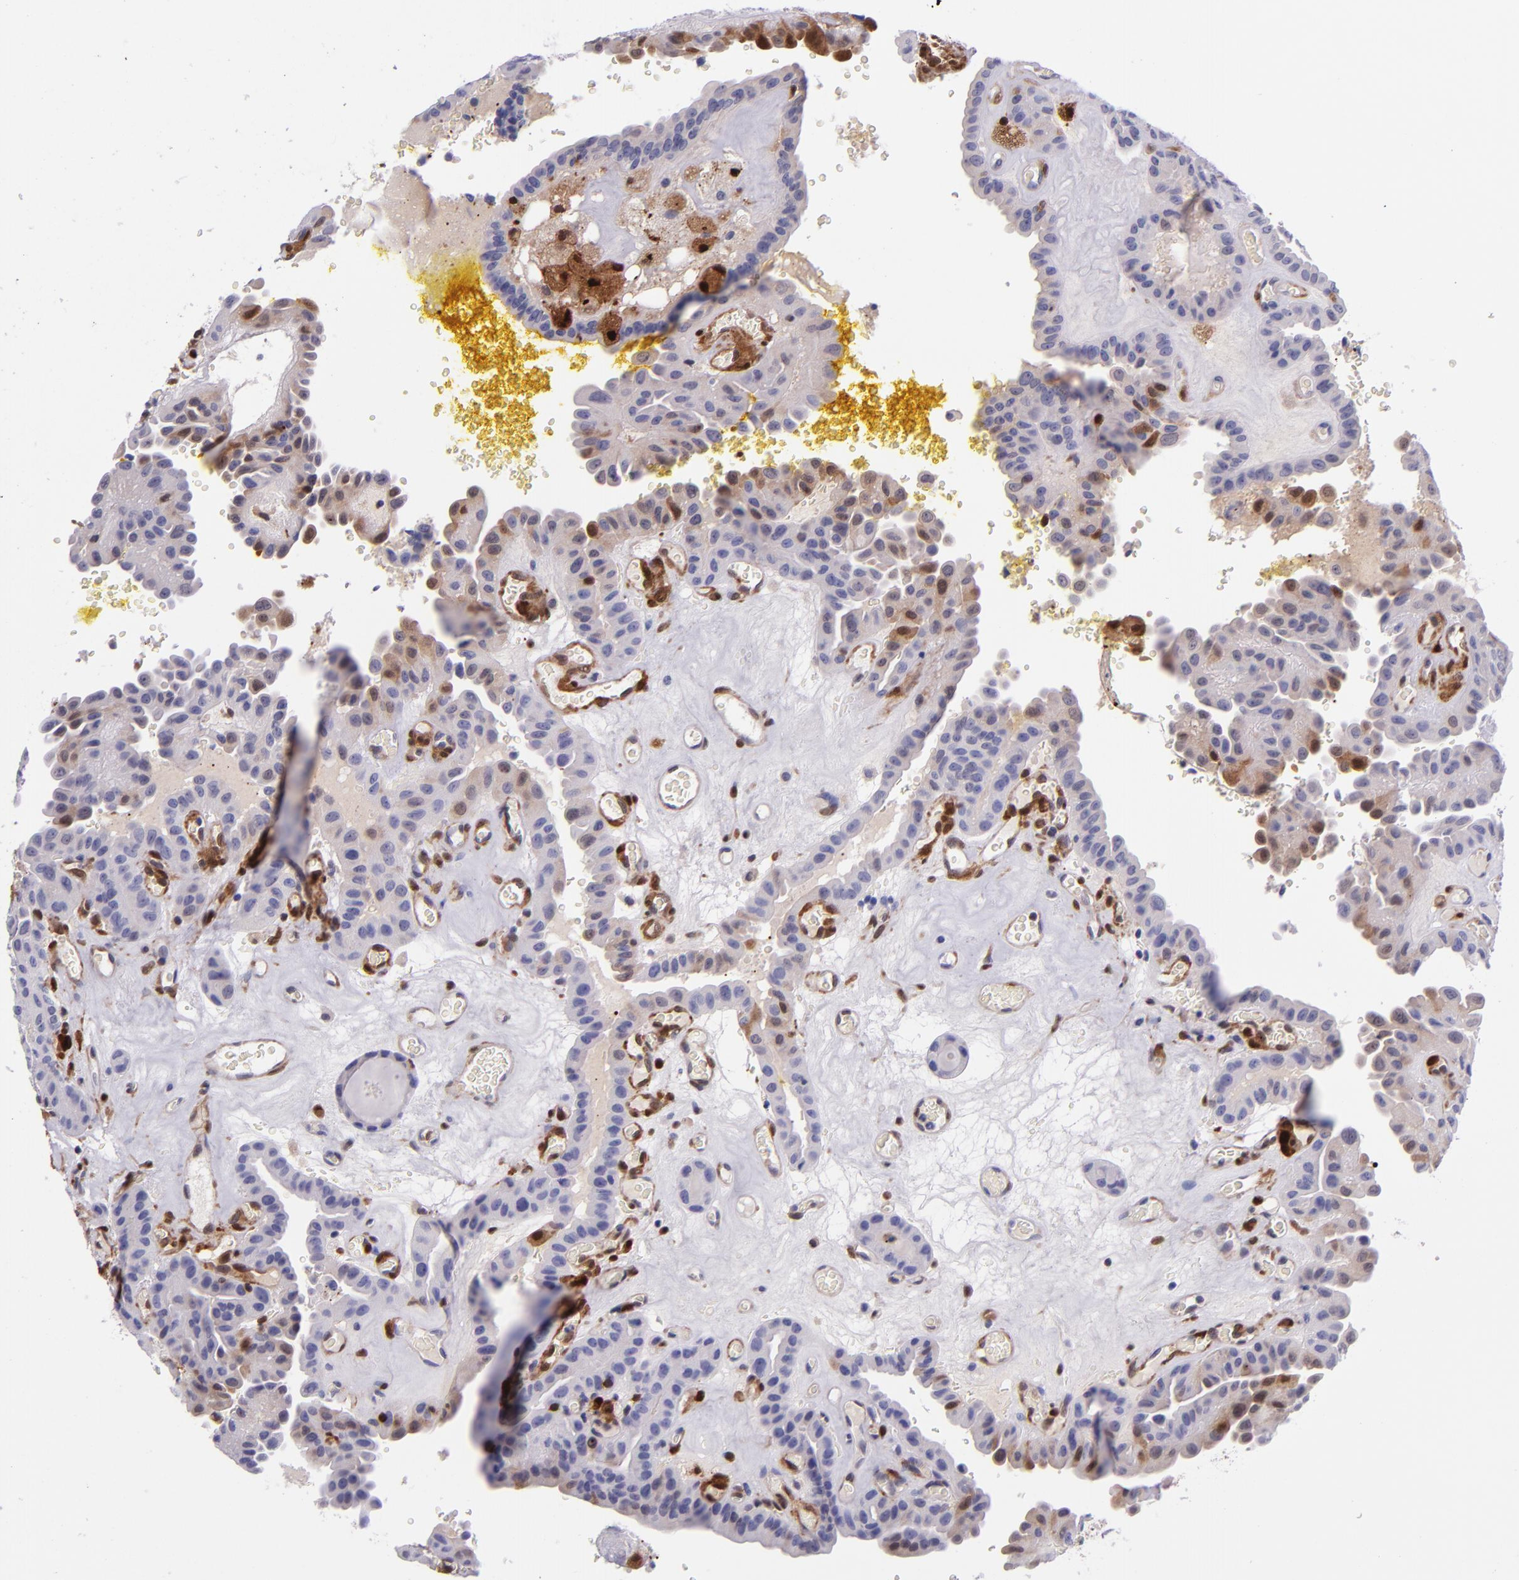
{"staining": {"intensity": "moderate", "quantity": "<25%", "location": "cytoplasmic/membranous,nuclear"}, "tissue": "thyroid cancer", "cell_type": "Tumor cells", "image_type": "cancer", "snomed": [{"axis": "morphology", "description": "Papillary adenocarcinoma, NOS"}, {"axis": "topography", "description": "Thyroid gland"}], "caption": "This micrograph exhibits immunohistochemistry staining of thyroid cancer, with low moderate cytoplasmic/membranous and nuclear expression in about <25% of tumor cells.", "gene": "LGALS1", "patient": {"sex": "male", "age": 87}}